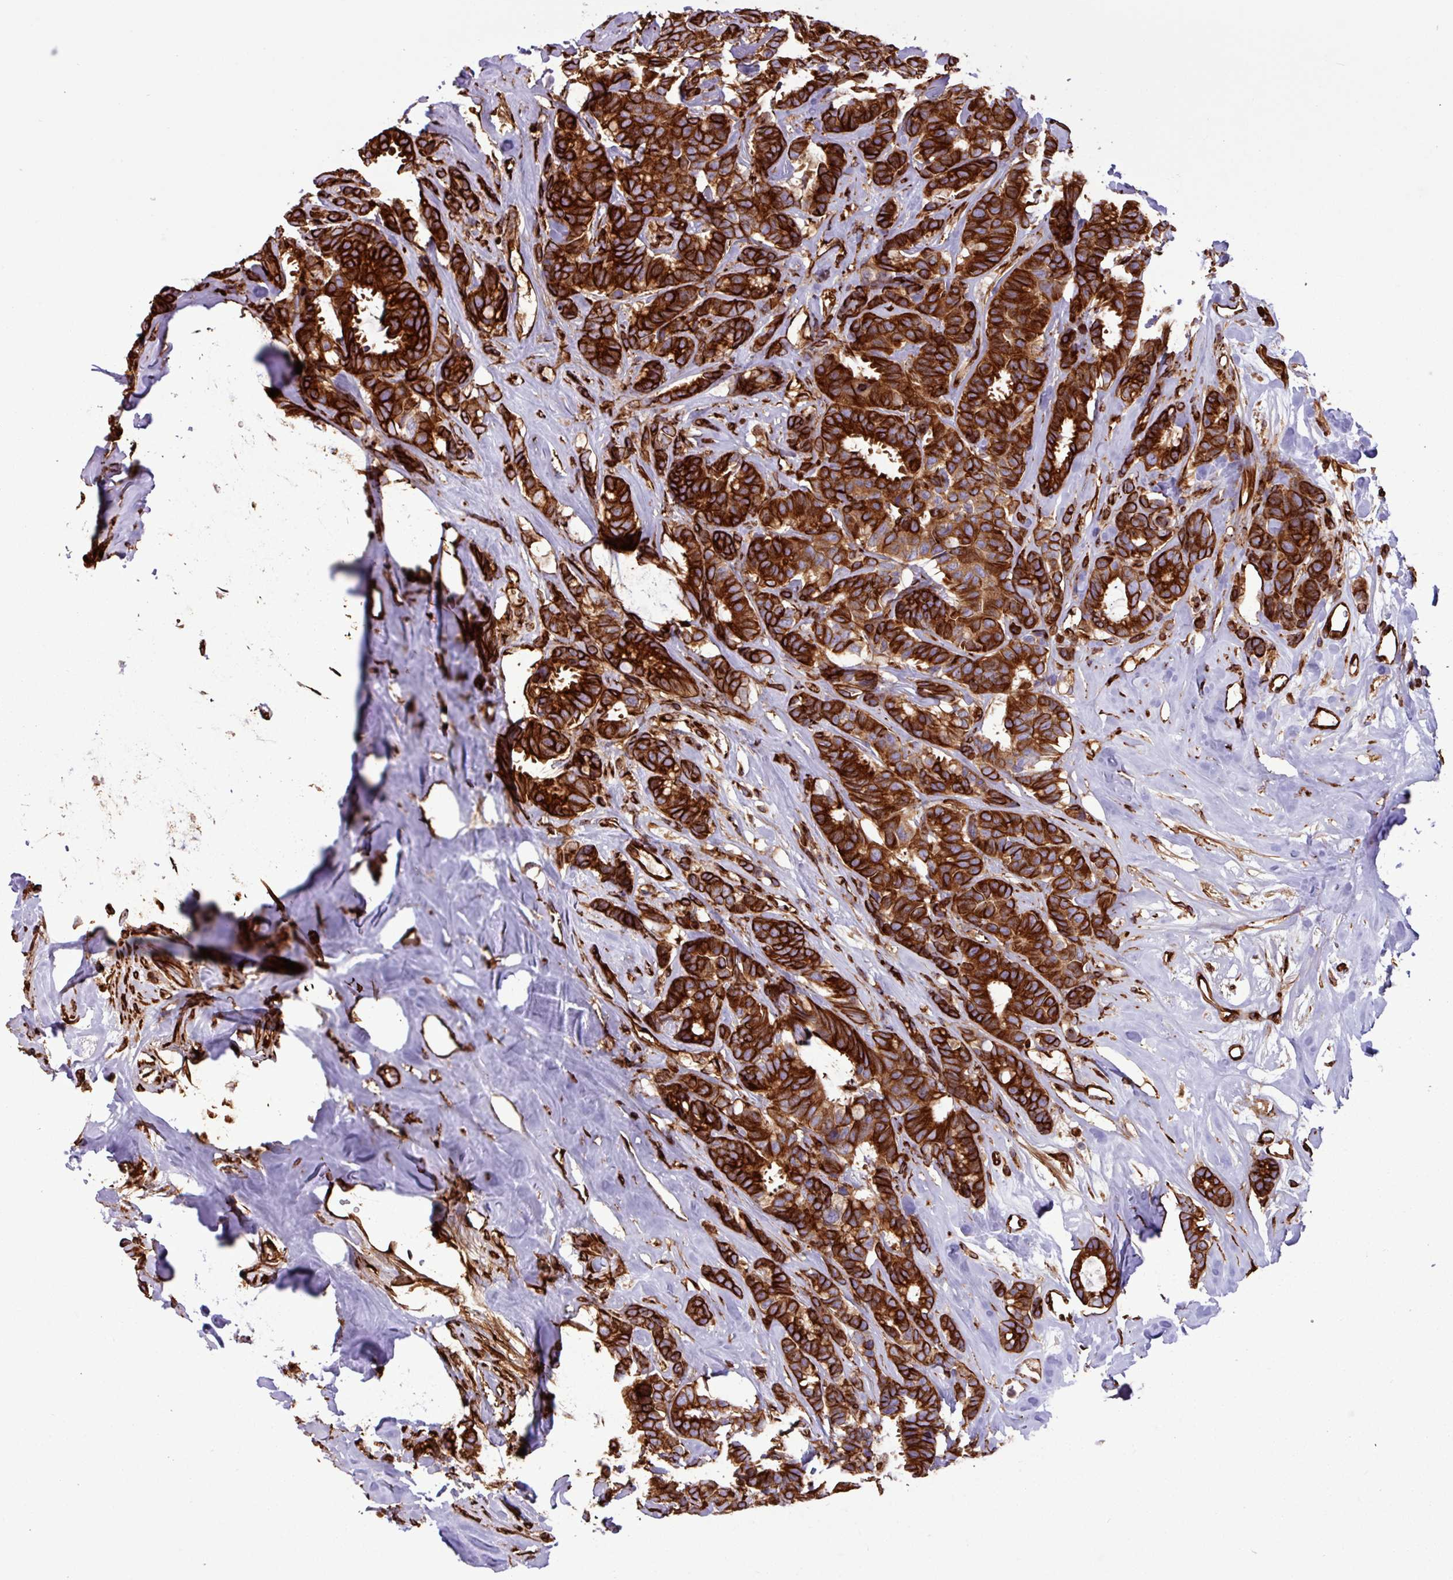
{"staining": {"intensity": "strong", "quantity": ">75%", "location": "cytoplasmic/membranous"}, "tissue": "breast cancer", "cell_type": "Tumor cells", "image_type": "cancer", "snomed": [{"axis": "morphology", "description": "Duct carcinoma"}, {"axis": "topography", "description": "Breast"}], "caption": "Immunohistochemistry of human breast cancer displays high levels of strong cytoplasmic/membranous positivity in about >75% of tumor cells.", "gene": "ZNF300", "patient": {"sex": "female", "age": 87}}